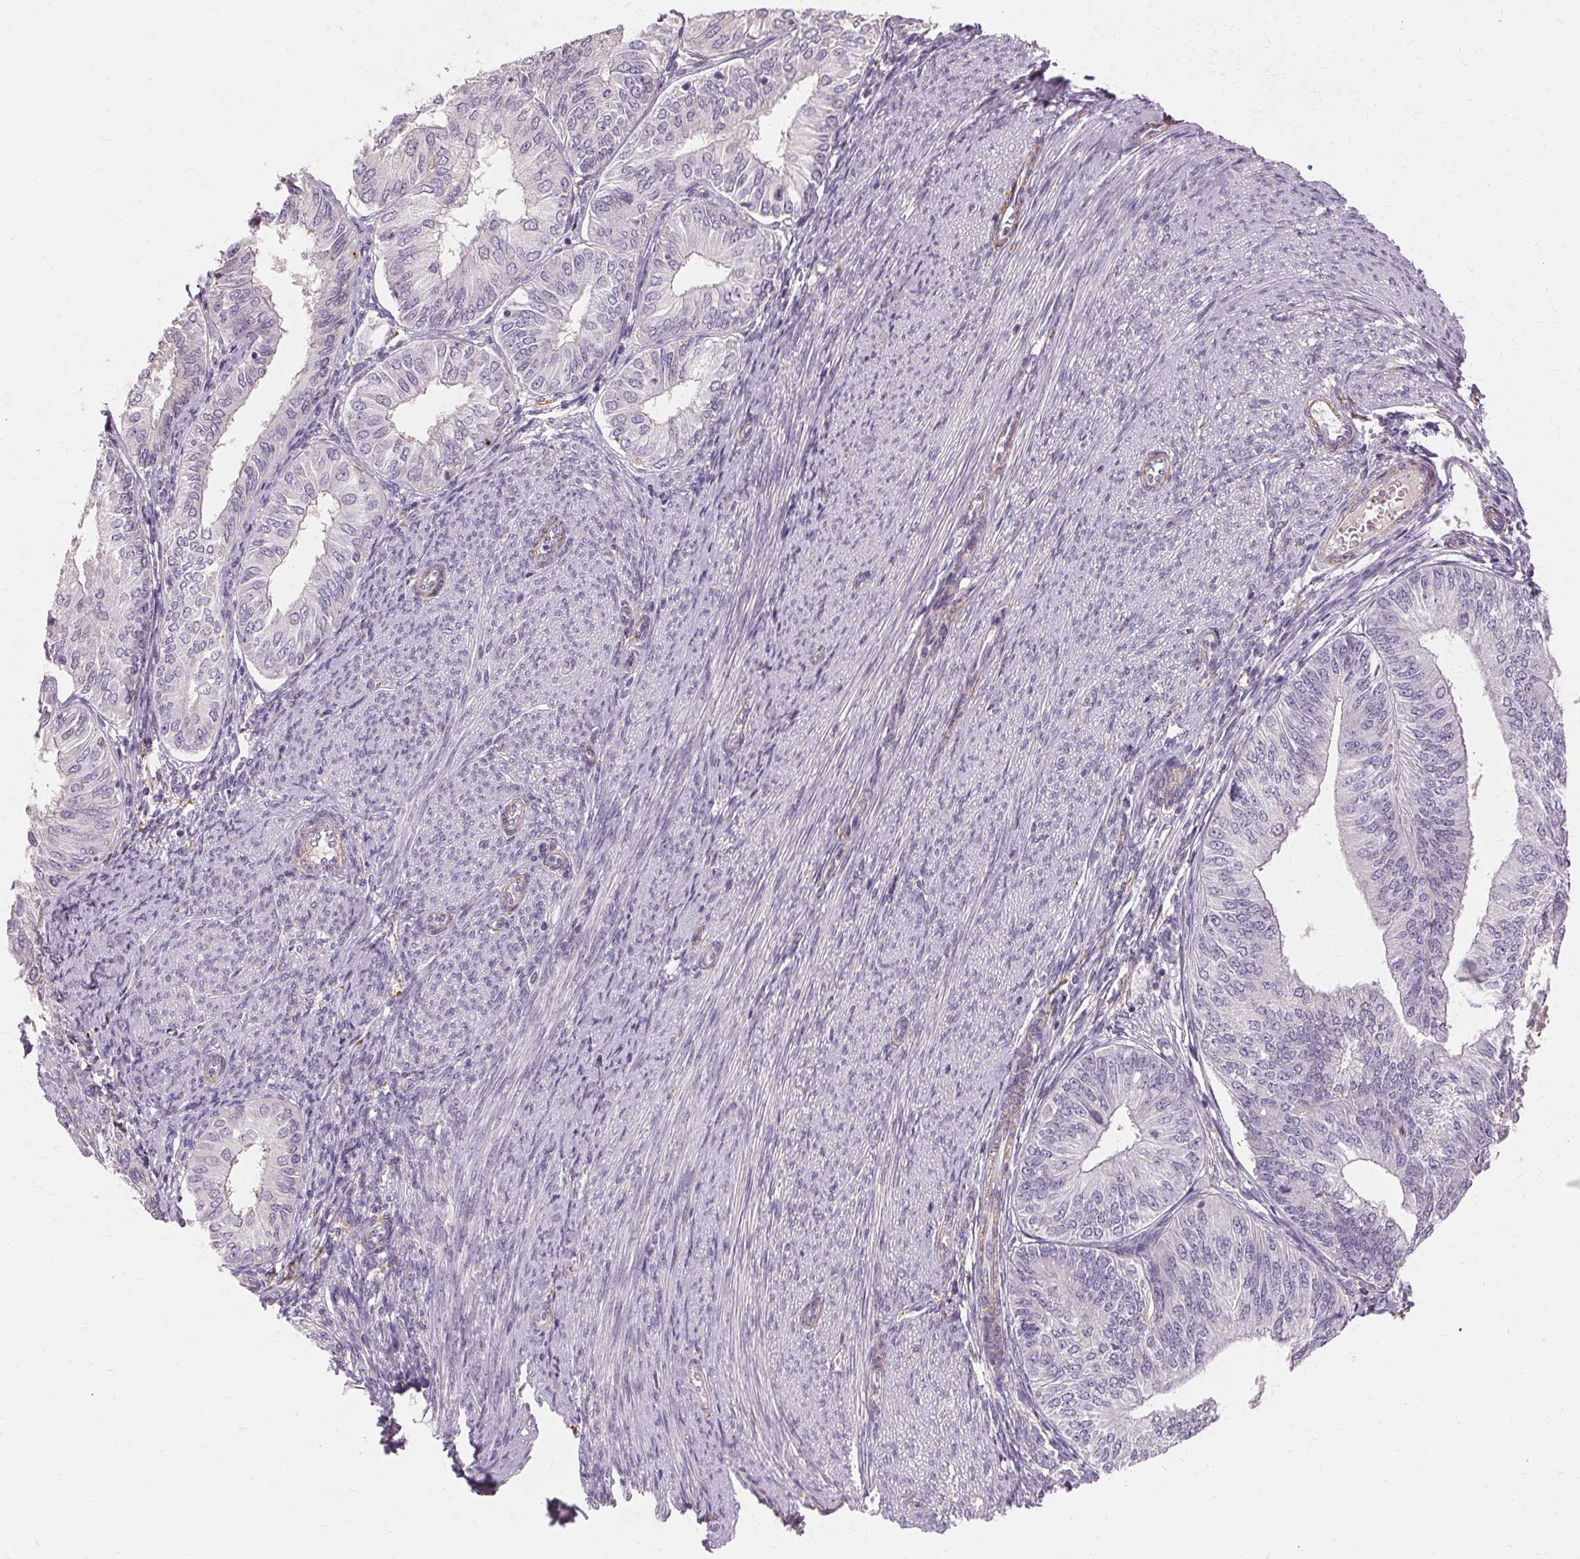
{"staining": {"intensity": "negative", "quantity": "none", "location": "none"}, "tissue": "endometrial cancer", "cell_type": "Tumor cells", "image_type": "cancer", "snomed": [{"axis": "morphology", "description": "Adenocarcinoma, NOS"}, {"axis": "topography", "description": "Endometrium"}], "caption": "DAB (3,3'-diaminobenzidine) immunohistochemical staining of human endometrial adenocarcinoma displays no significant expression in tumor cells.", "gene": "IFNGR1", "patient": {"sex": "female", "age": 58}}